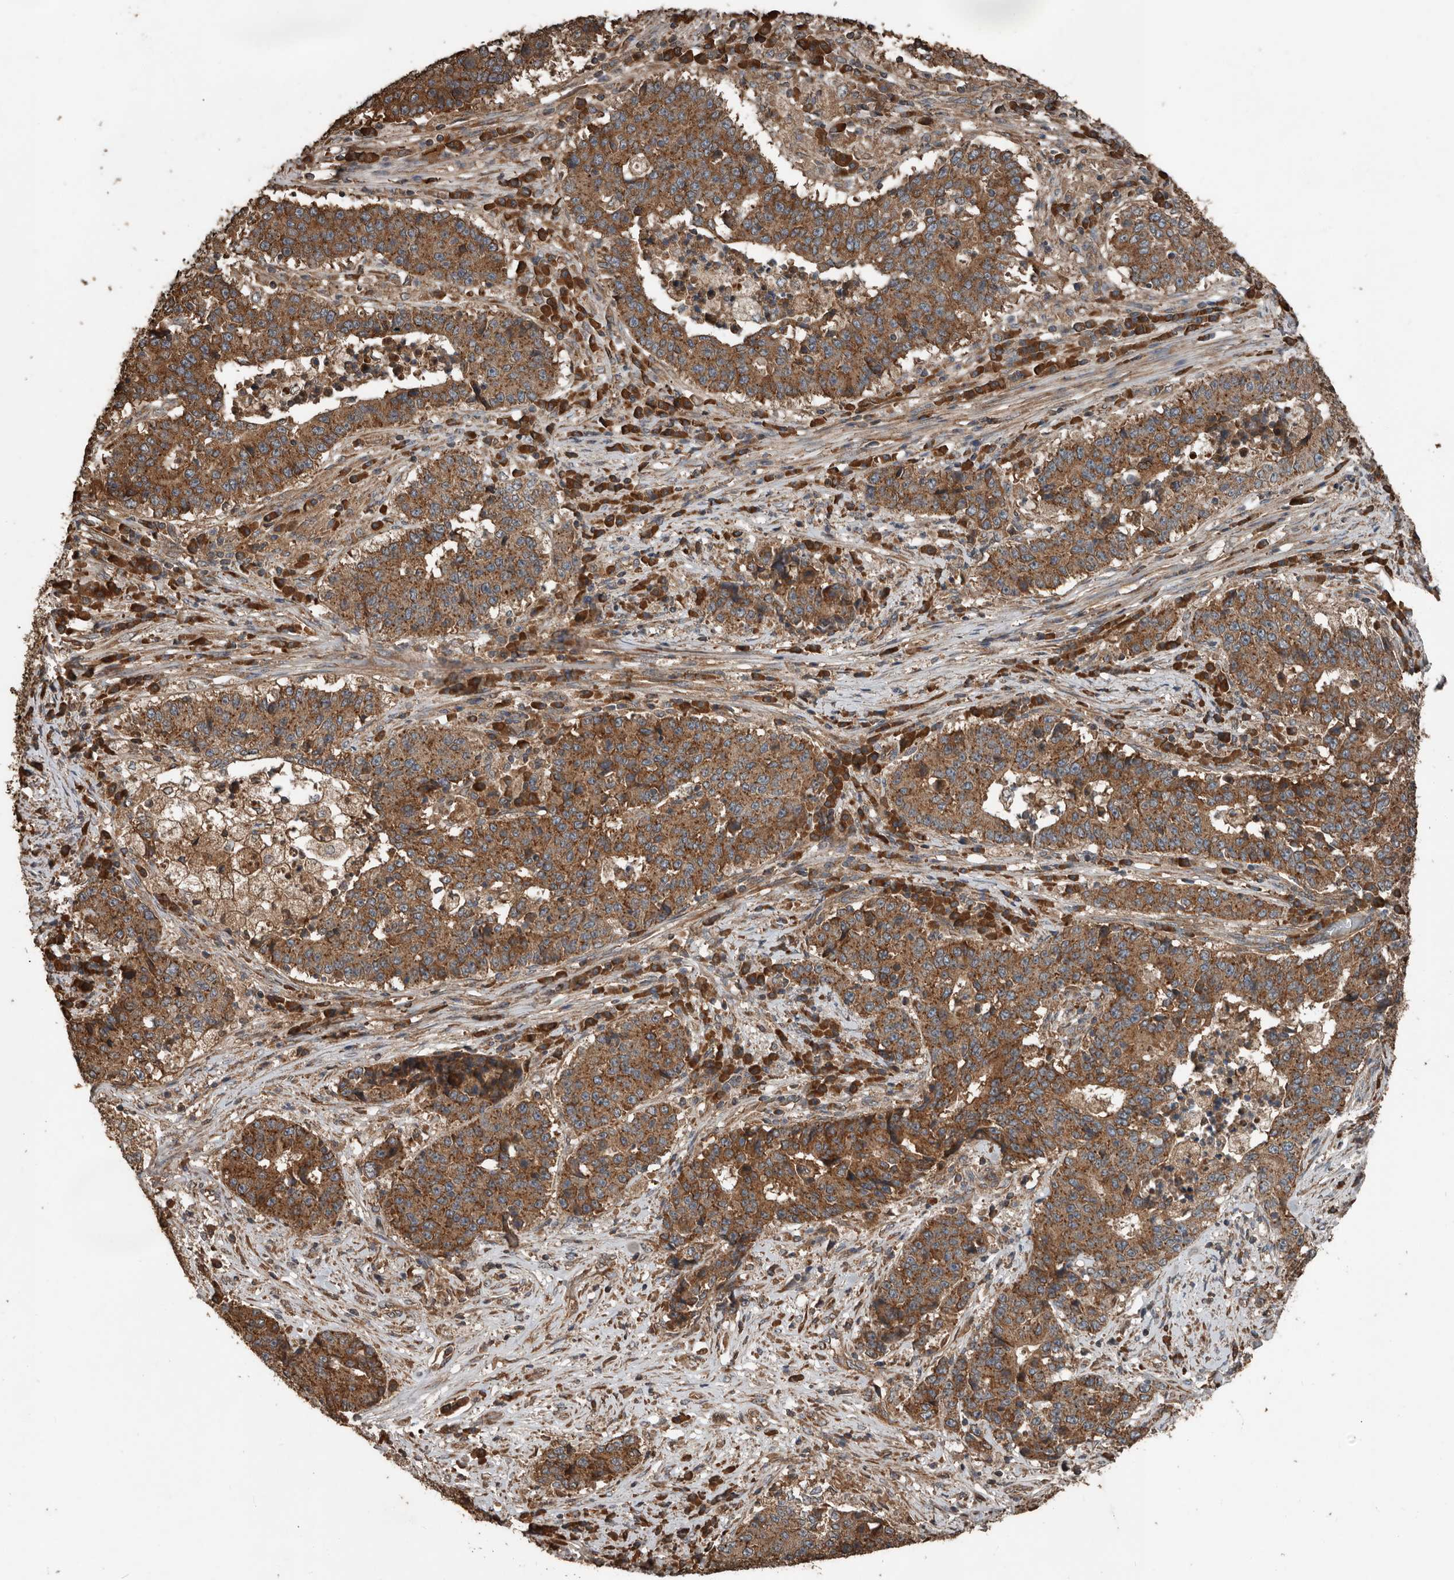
{"staining": {"intensity": "strong", "quantity": ">75%", "location": "cytoplasmic/membranous"}, "tissue": "stomach cancer", "cell_type": "Tumor cells", "image_type": "cancer", "snomed": [{"axis": "morphology", "description": "Adenocarcinoma, NOS"}, {"axis": "topography", "description": "Stomach"}], "caption": "Human stomach cancer (adenocarcinoma) stained with a protein marker reveals strong staining in tumor cells.", "gene": "RNF207", "patient": {"sex": "male", "age": 59}}